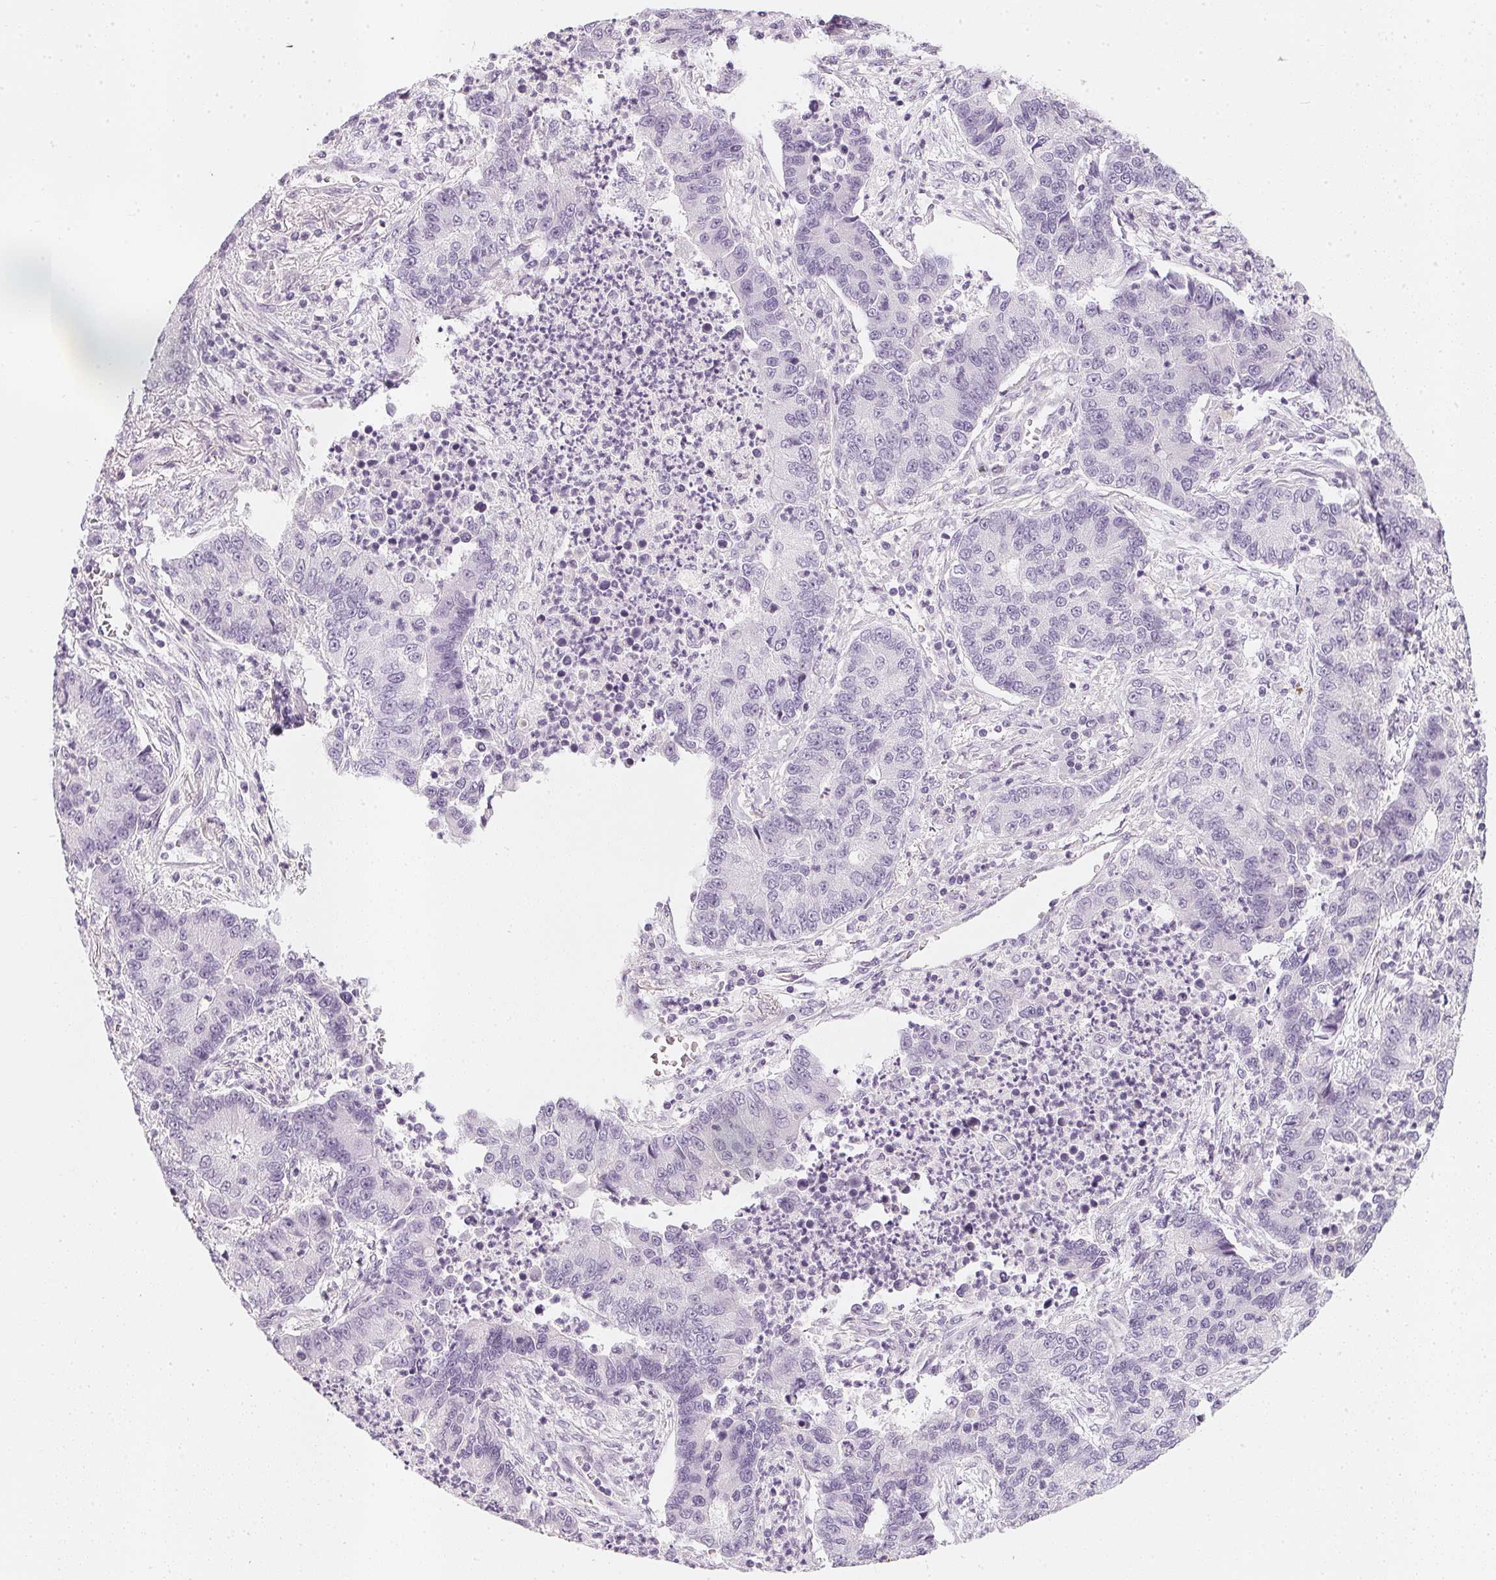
{"staining": {"intensity": "negative", "quantity": "none", "location": "none"}, "tissue": "lung cancer", "cell_type": "Tumor cells", "image_type": "cancer", "snomed": [{"axis": "morphology", "description": "Adenocarcinoma, NOS"}, {"axis": "topography", "description": "Lung"}], "caption": "This is an IHC micrograph of human adenocarcinoma (lung). There is no positivity in tumor cells.", "gene": "CHST4", "patient": {"sex": "female", "age": 57}}